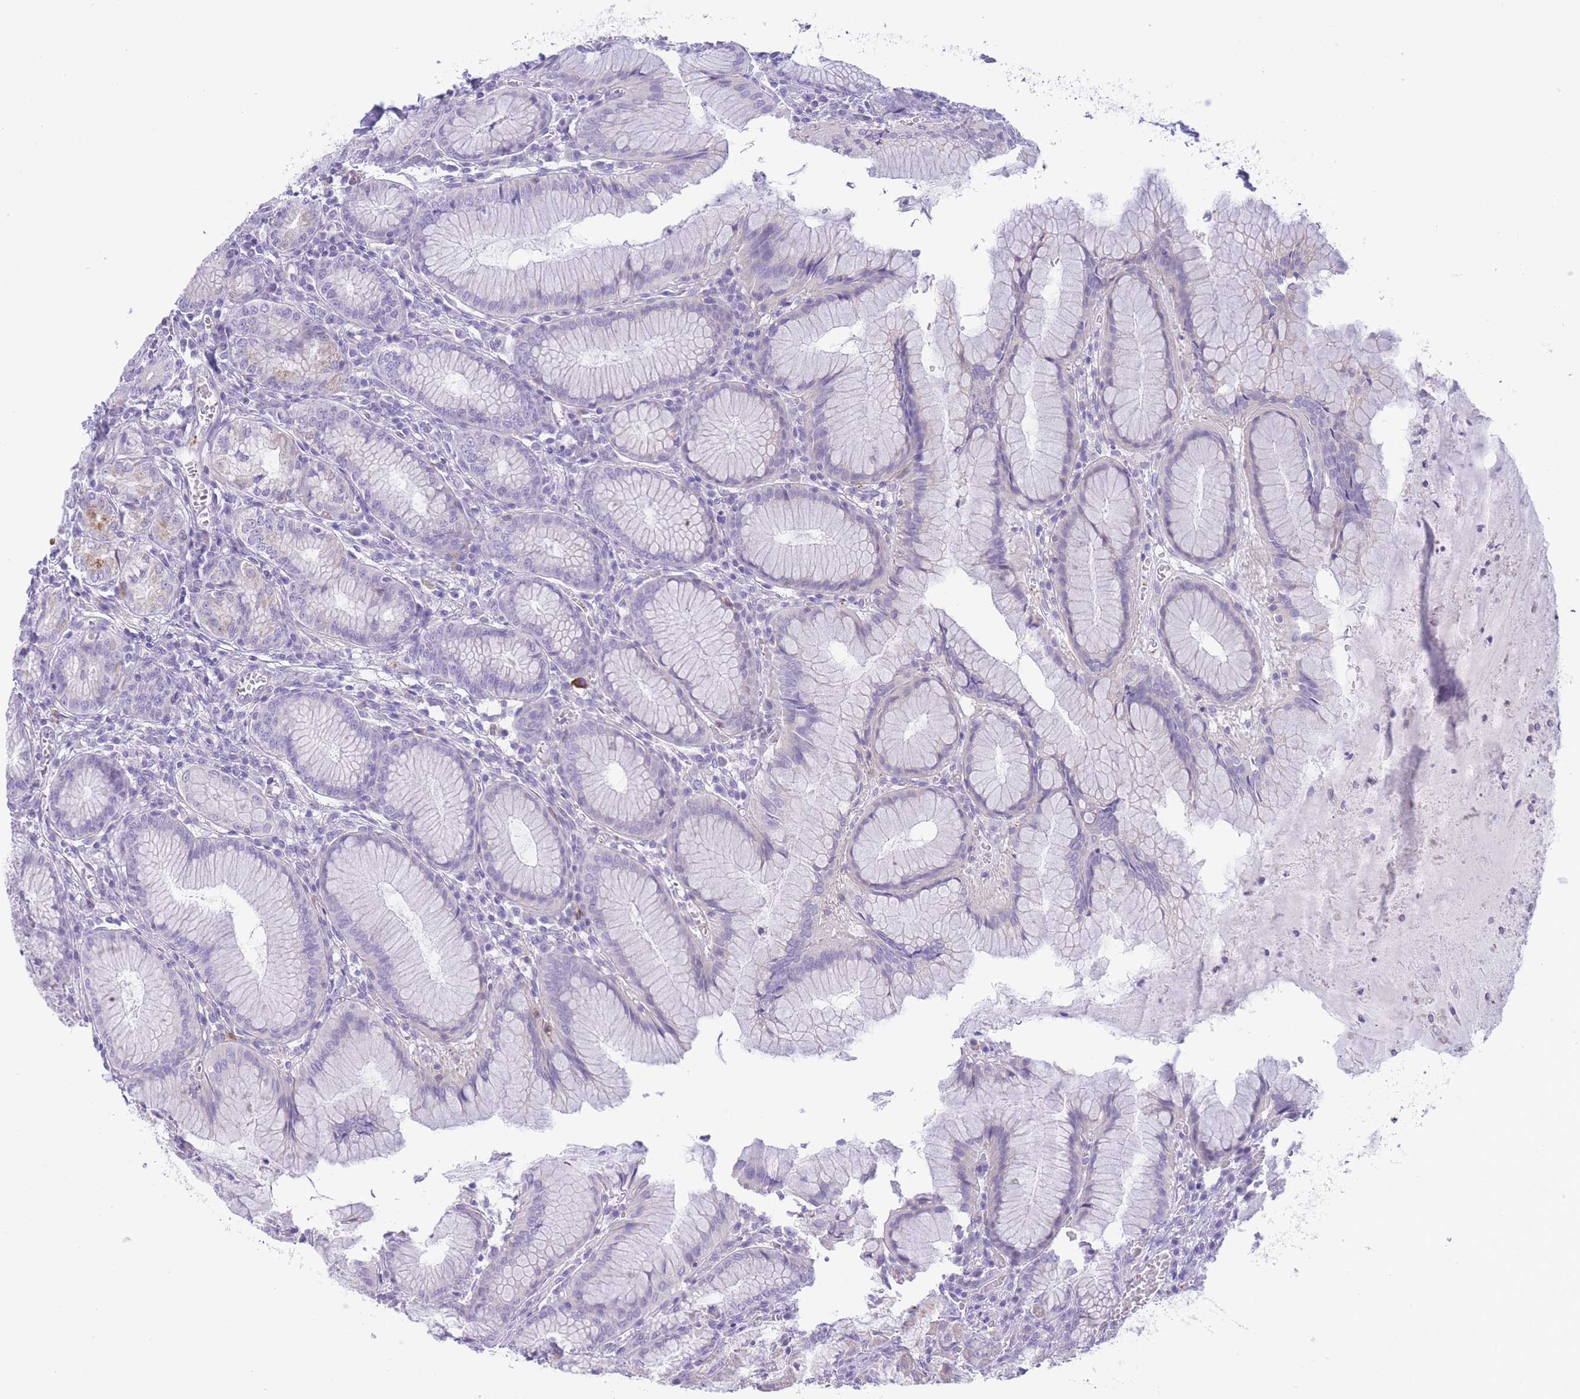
{"staining": {"intensity": "negative", "quantity": "none", "location": "none"}, "tissue": "stomach", "cell_type": "Glandular cells", "image_type": "normal", "snomed": [{"axis": "morphology", "description": "Normal tissue, NOS"}, {"axis": "topography", "description": "Stomach"}], "caption": "High magnification brightfield microscopy of unremarkable stomach stained with DAB (brown) and counterstained with hematoxylin (blue): glandular cells show no significant positivity.", "gene": "ENSG00000289258", "patient": {"sex": "male", "age": 55}}